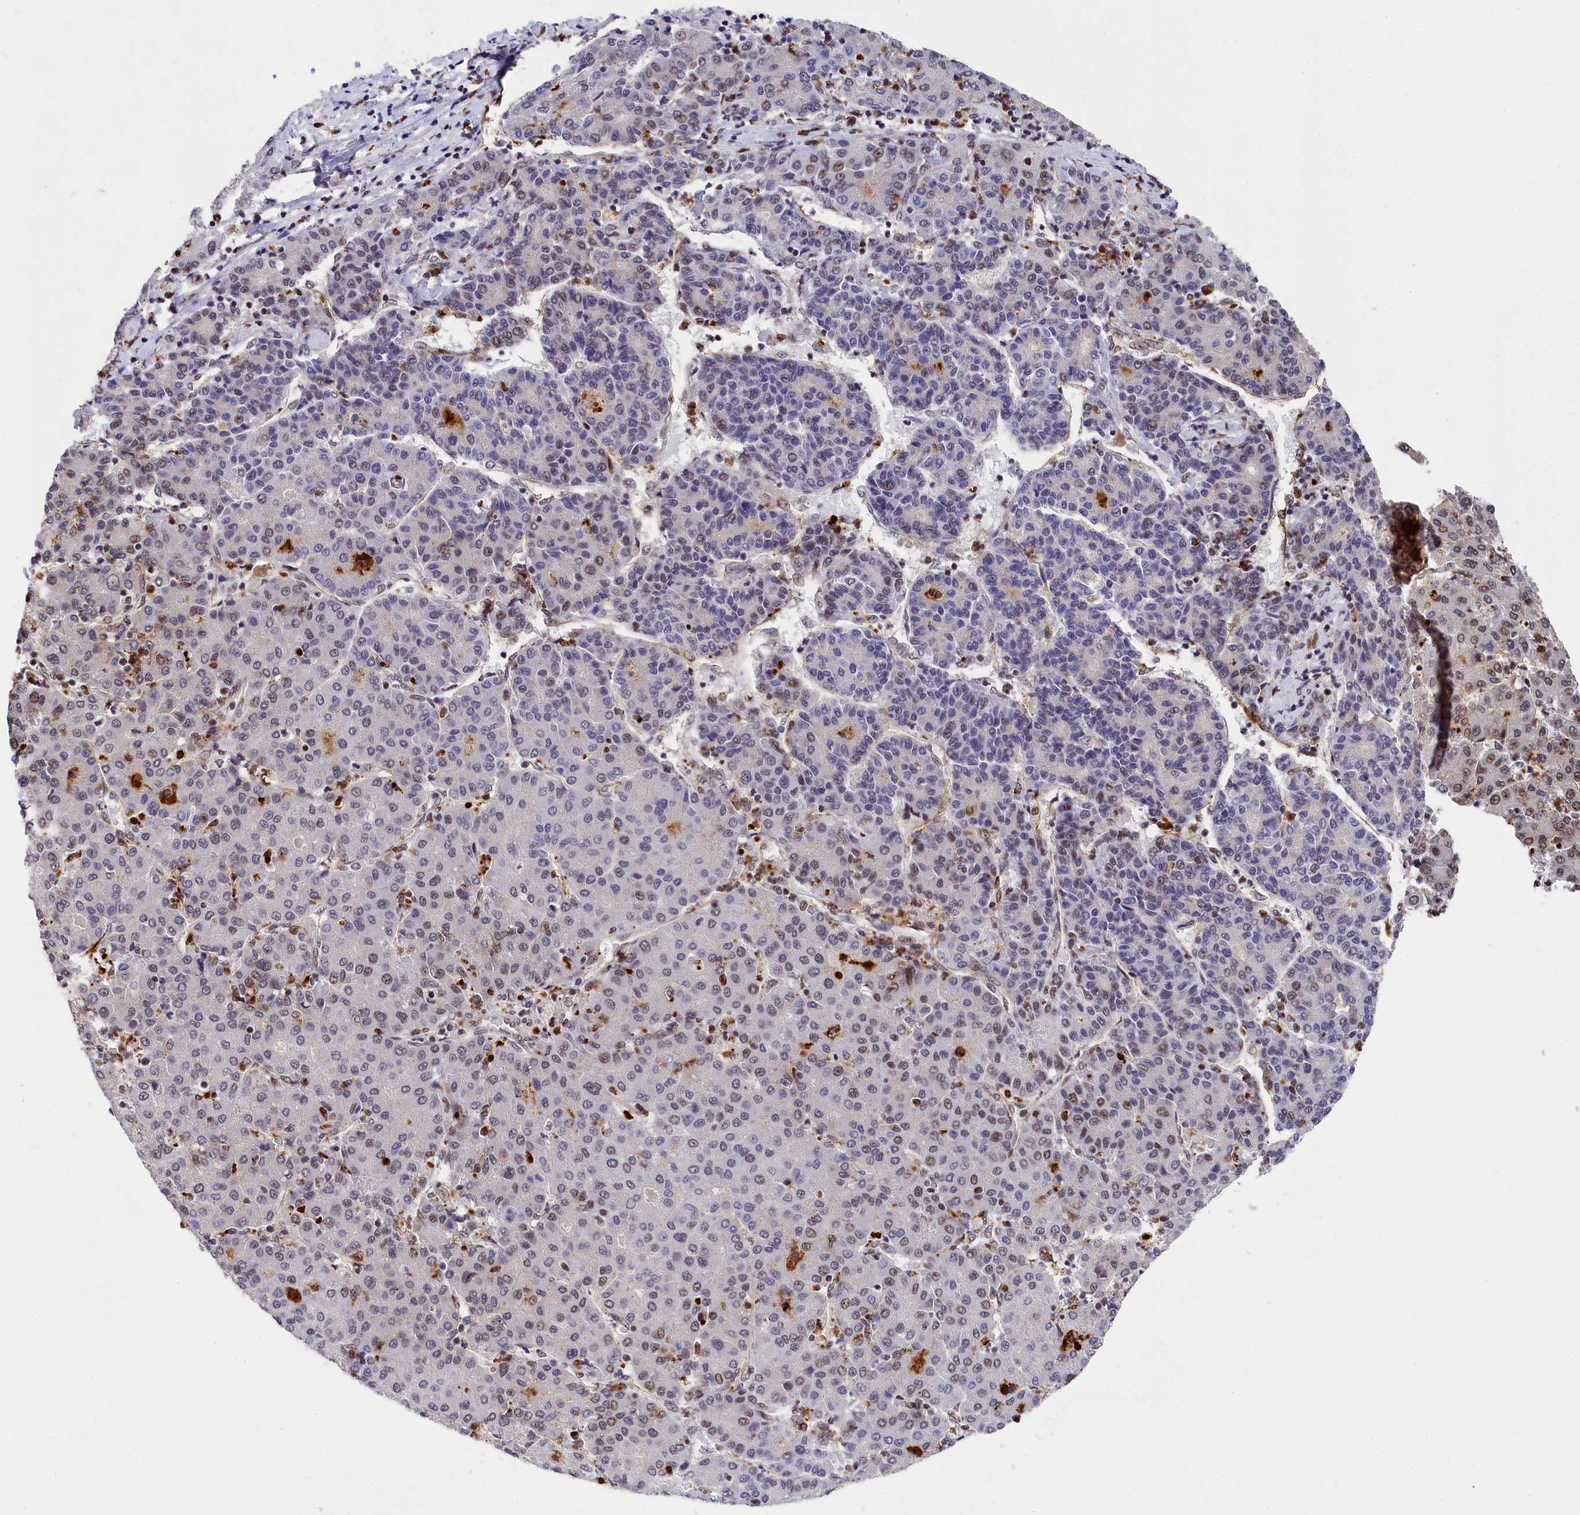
{"staining": {"intensity": "weak", "quantity": "<25%", "location": "nuclear"}, "tissue": "liver cancer", "cell_type": "Tumor cells", "image_type": "cancer", "snomed": [{"axis": "morphology", "description": "Carcinoma, Hepatocellular, NOS"}, {"axis": "topography", "description": "Liver"}], "caption": "Immunohistochemistry of hepatocellular carcinoma (liver) reveals no expression in tumor cells.", "gene": "ADIG", "patient": {"sex": "male", "age": 65}}